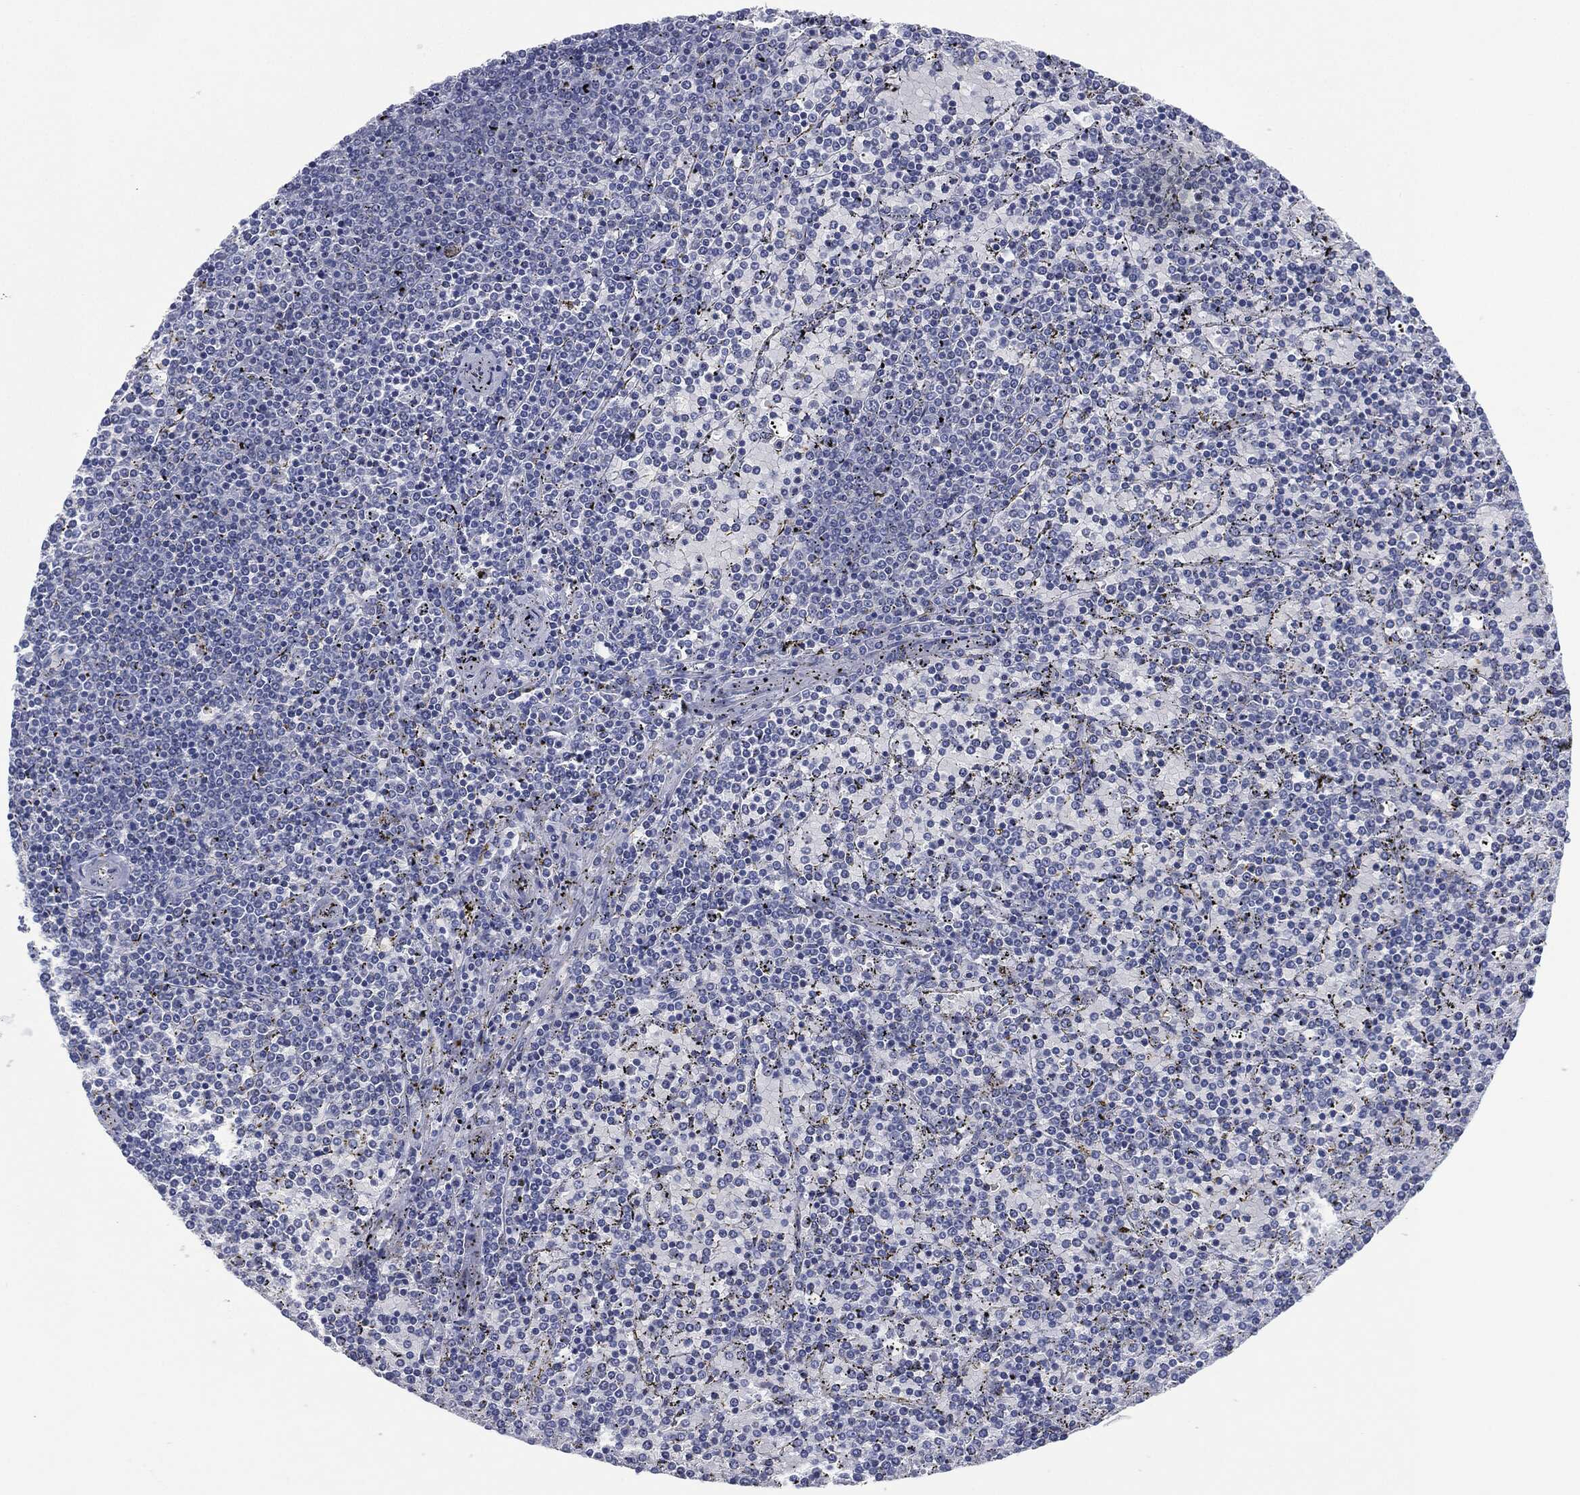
{"staining": {"intensity": "negative", "quantity": "none", "location": "none"}, "tissue": "lymphoma", "cell_type": "Tumor cells", "image_type": "cancer", "snomed": [{"axis": "morphology", "description": "Malignant lymphoma, non-Hodgkin's type, Low grade"}, {"axis": "topography", "description": "Spleen"}], "caption": "The histopathology image reveals no significant staining in tumor cells of malignant lymphoma, non-Hodgkin's type (low-grade).", "gene": "SHROOM2", "patient": {"sex": "female", "age": 77}}